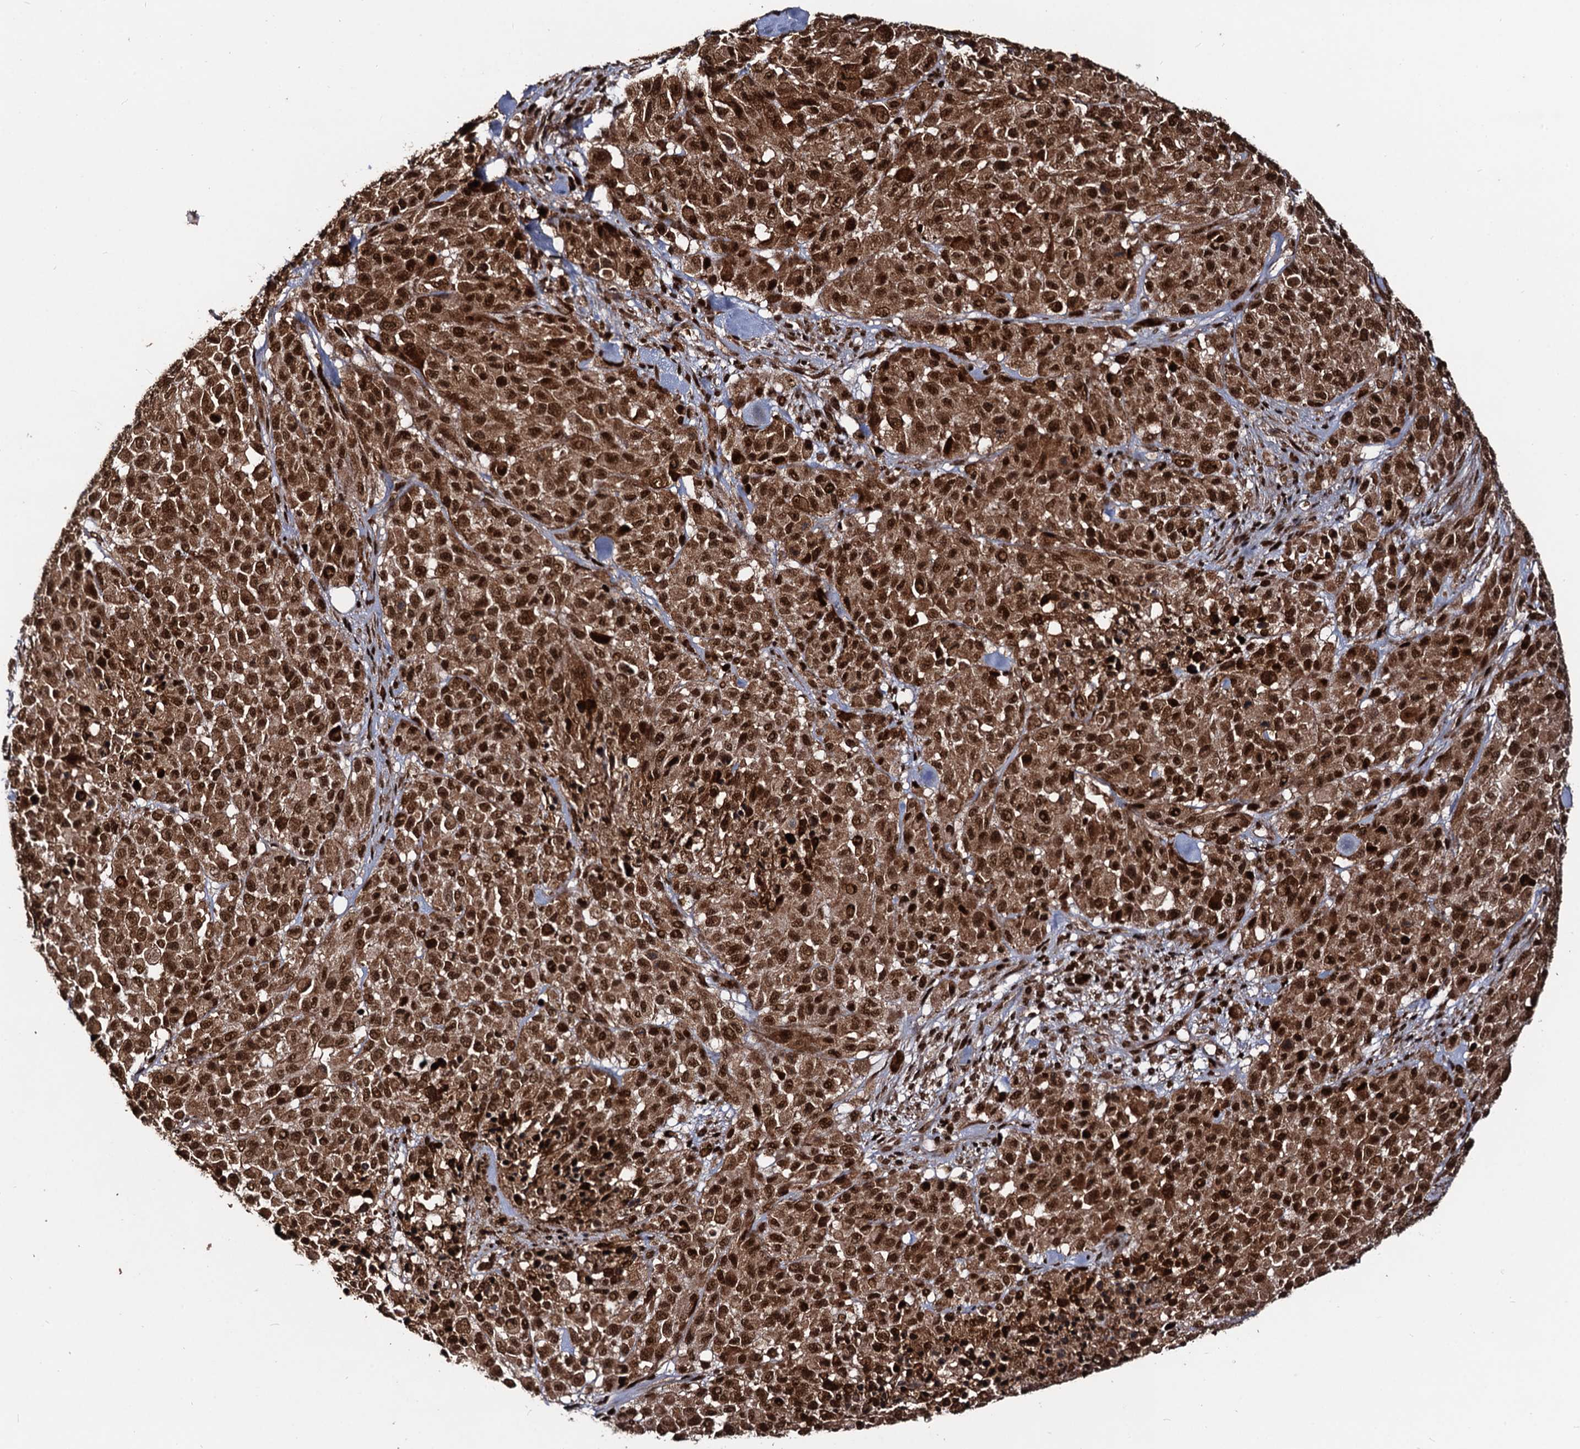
{"staining": {"intensity": "strong", "quantity": ">75%", "location": "cytoplasmic/membranous,nuclear"}, "tissue": "melanoma", "cell_type": "Tumor cells", "image_type": "cancer", "snomed": [{"axis": "morphology", "description": "Malignant melanoma, Metastatic site"}, {"axis": "topography", "description": "Skin"}], "caption": "Approximately >75% of tumor cells in human malignant melanoma (metastatic site) exhibit strong cytoplasmic/membranous and nuclear protein positivity as visualized by brown immunohistochemical staining.", "gene": "SFSWAP", "patient": {"sex": "female", "age": 81}}